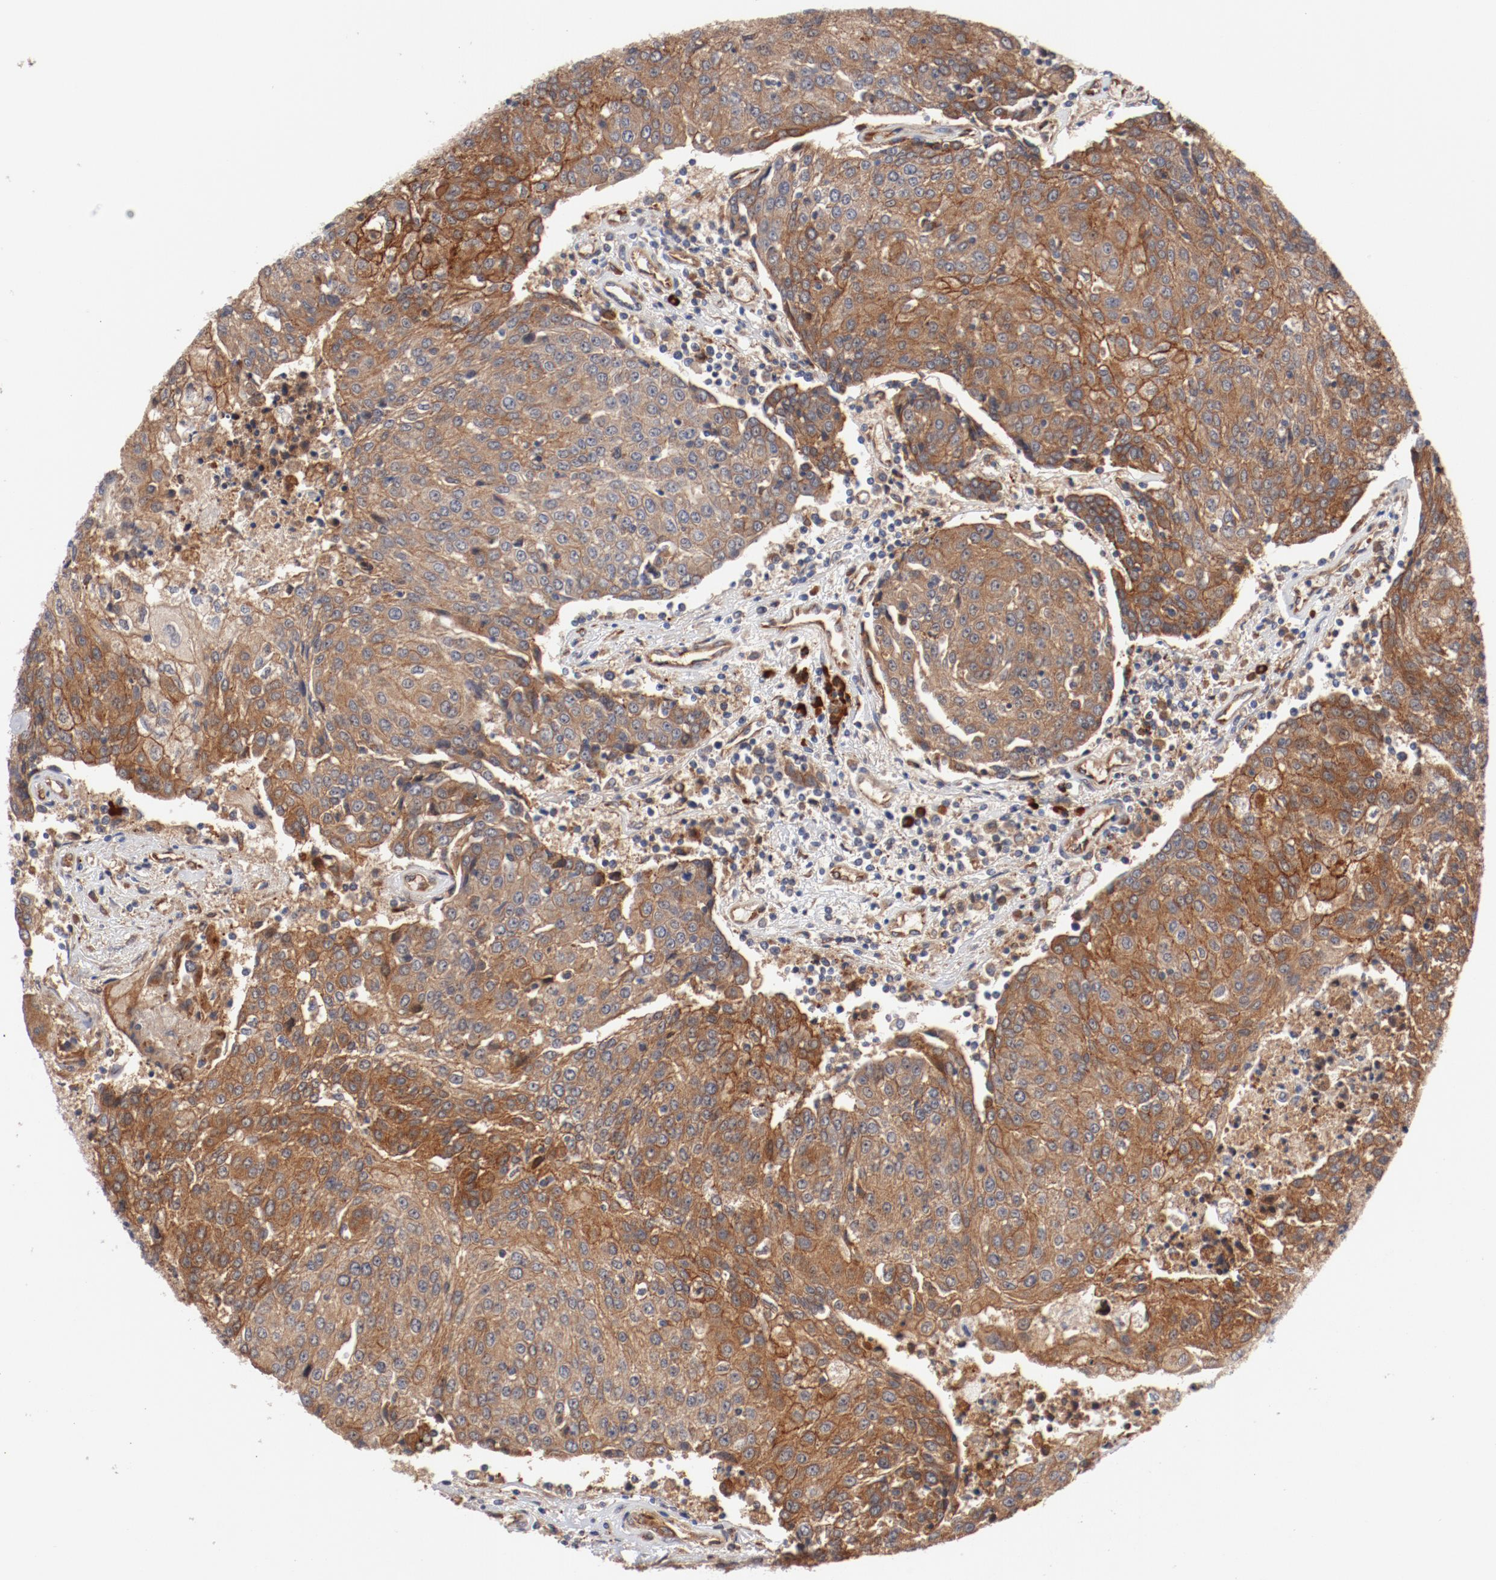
{"staining": {"intensity": "moderate", "quantity": ">75%", "location": "cytoplasmic/membranous"}, "tissue": "urothelial cancer", "cell_type": "Tumor cells", "image_type": "cancer", "snomed": [{"axis": "morphology", "description": "Urothelial carcinoma, High grade"}, {"axis": "topography", "description": "Urinary bladder"}], "caption": "Moderate cytoplasmic/membranous protein staining is seen in approximately >75% of tumor cells in urothelial cancer.", "gene": "PITPNM2", "patient": {"sex": "female", "age": 85}}